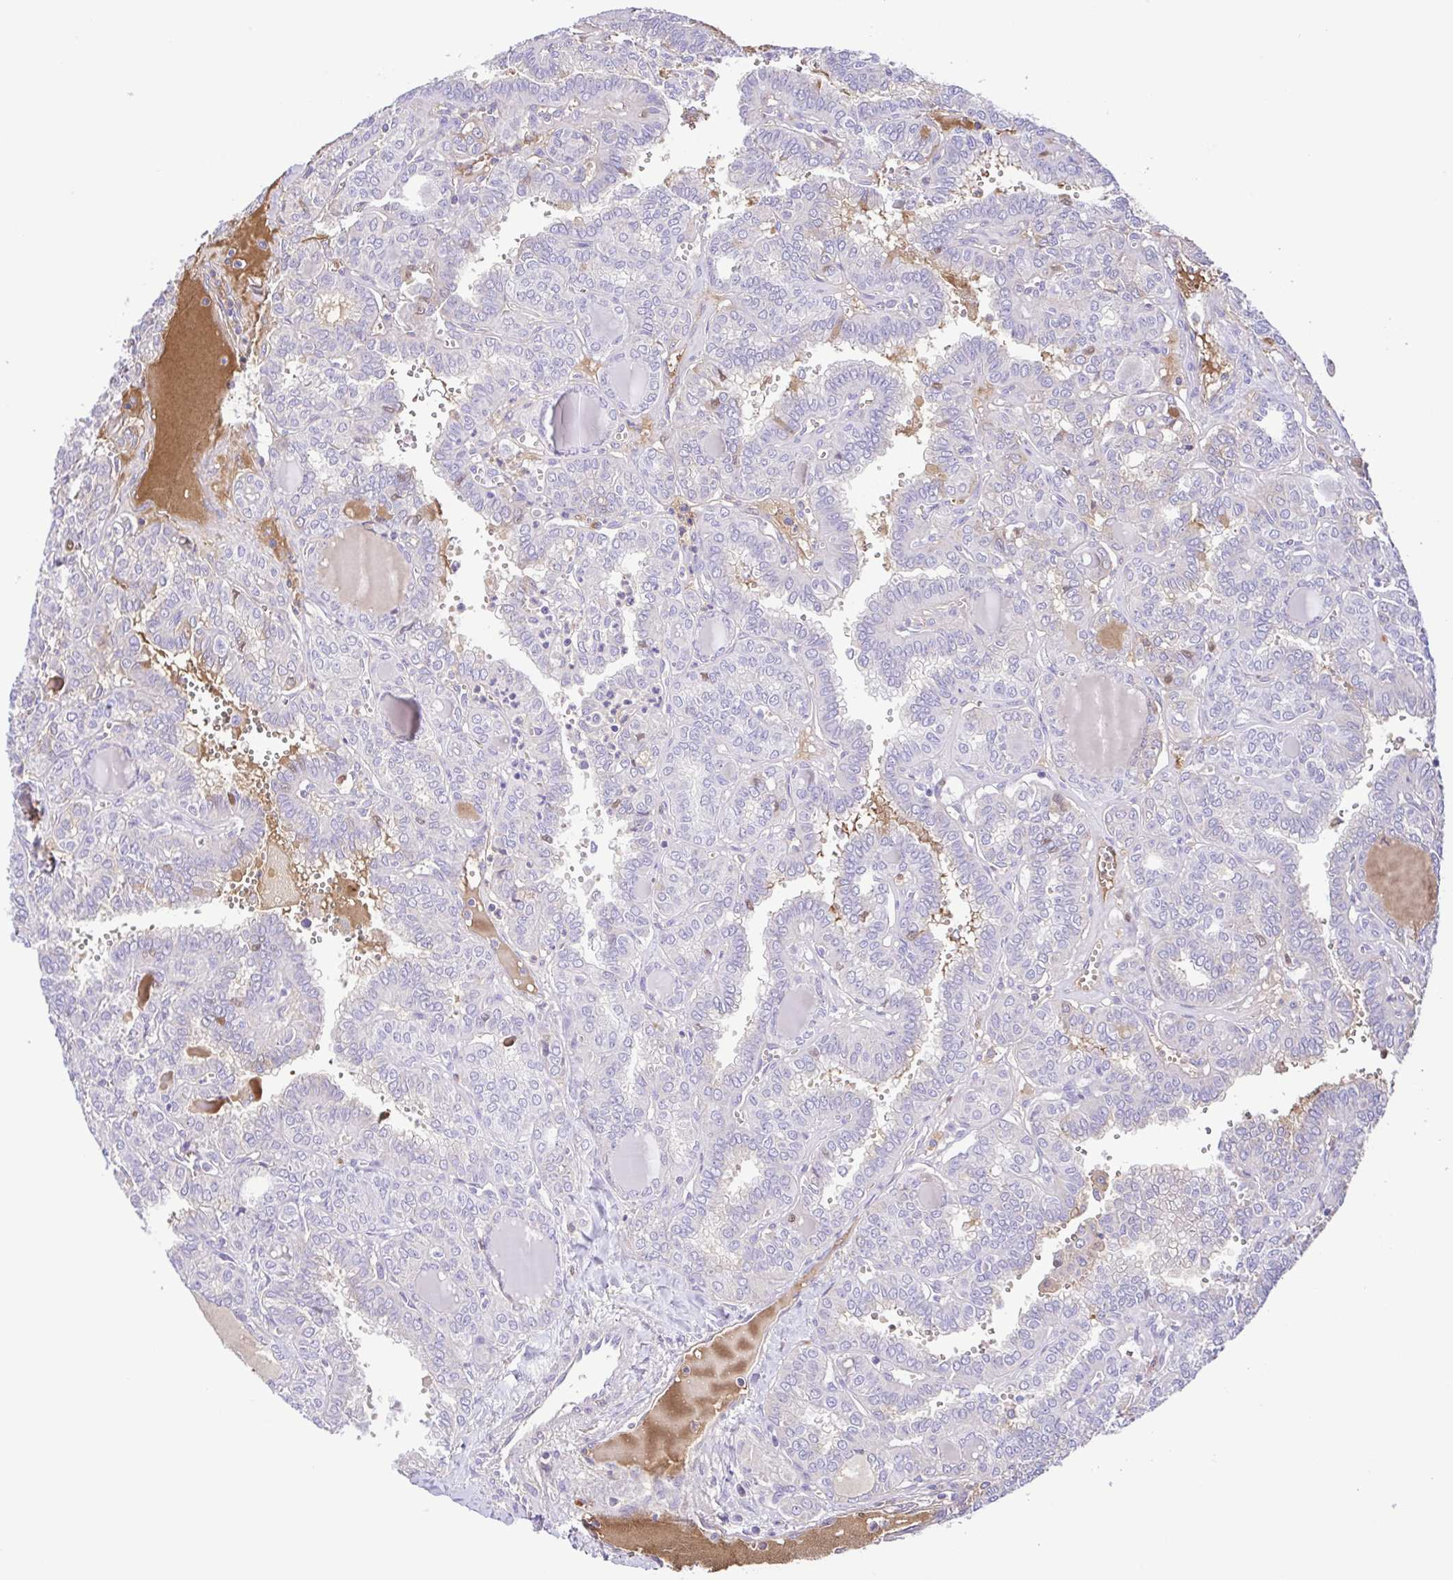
{"staining": {"intensity": "negative", "quantity": "none", "location": "none"}, "tissue": "thyroid cancer", "cell_type": "Tumor cells", "image_type": "cancer", "snomed": [{"axis": "morphology", "description": "Papillary adenocarcinoma, NOS"}, {"axis": "topography", "description": "Thyroid gland"}], "caption": "High magnification brightfield microscopy of papillary adenocarcinoma (thyroid) stained with DAB (brown) and counterstained with hematoxylin (blue): tumor cells show no significant positivity.", "gene": "IGFL1", "patient": {"sex": "female", "age": 41}}